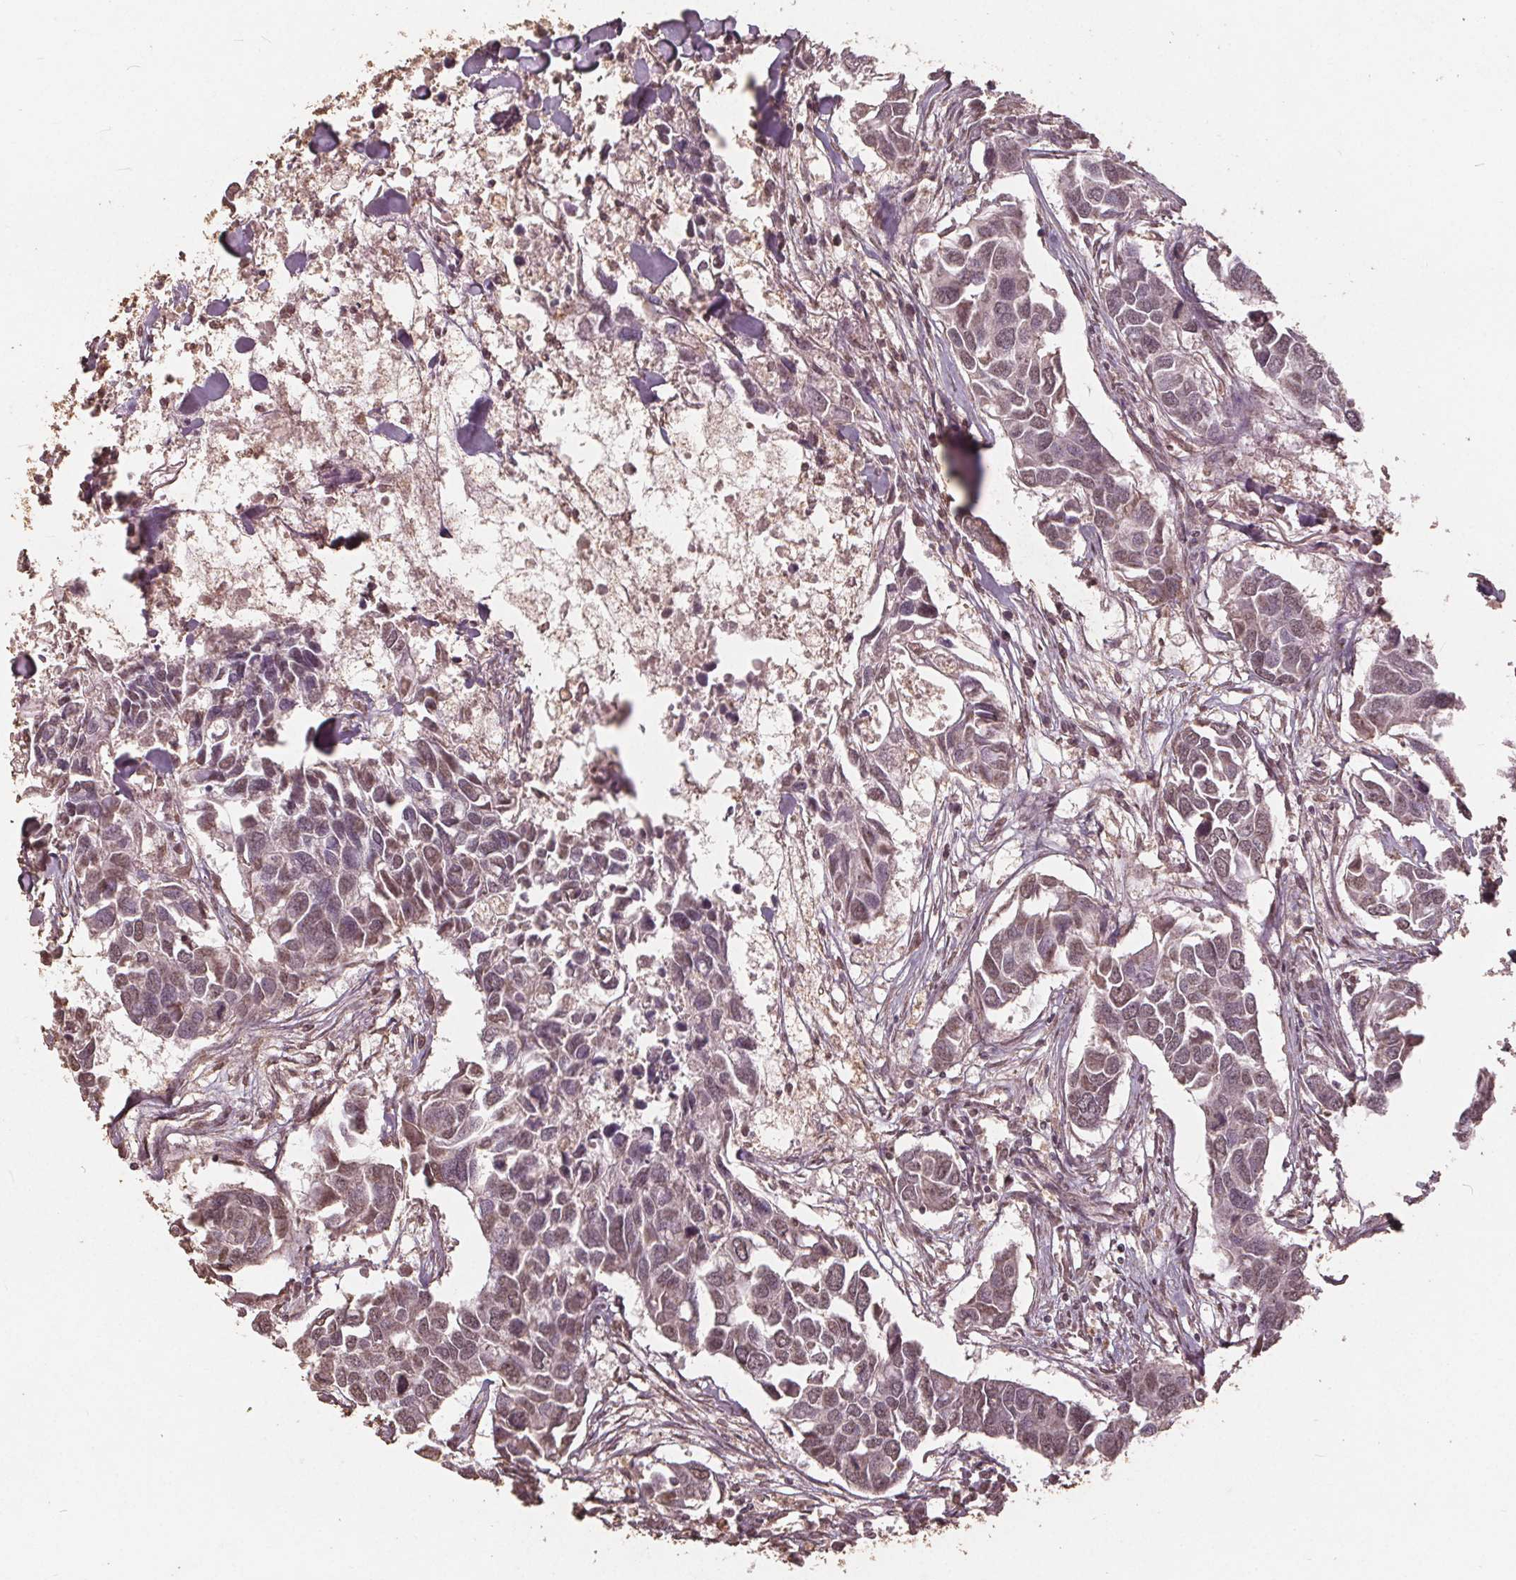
{"staining": {"intensity": "weak", "quantity": "25%-75%", "location": "nuclear"}, "tissue": "breast cancer", "cell_type": "Tumor cells", "image_type": "cancer", "snomed": [{"axis": "morphology", "description": "Duct carcinoma"}, {"axis": "topography", "description": "Breast"}], "caption": "There is low levels of weak nuclear staining in tumor cells of breast cancer (invasive ductal carcinoma), as demonstrated by immunohistochemical staining (brown color).", "gene": "DSG3", "patient": {"sex": "female", "age": 83}}